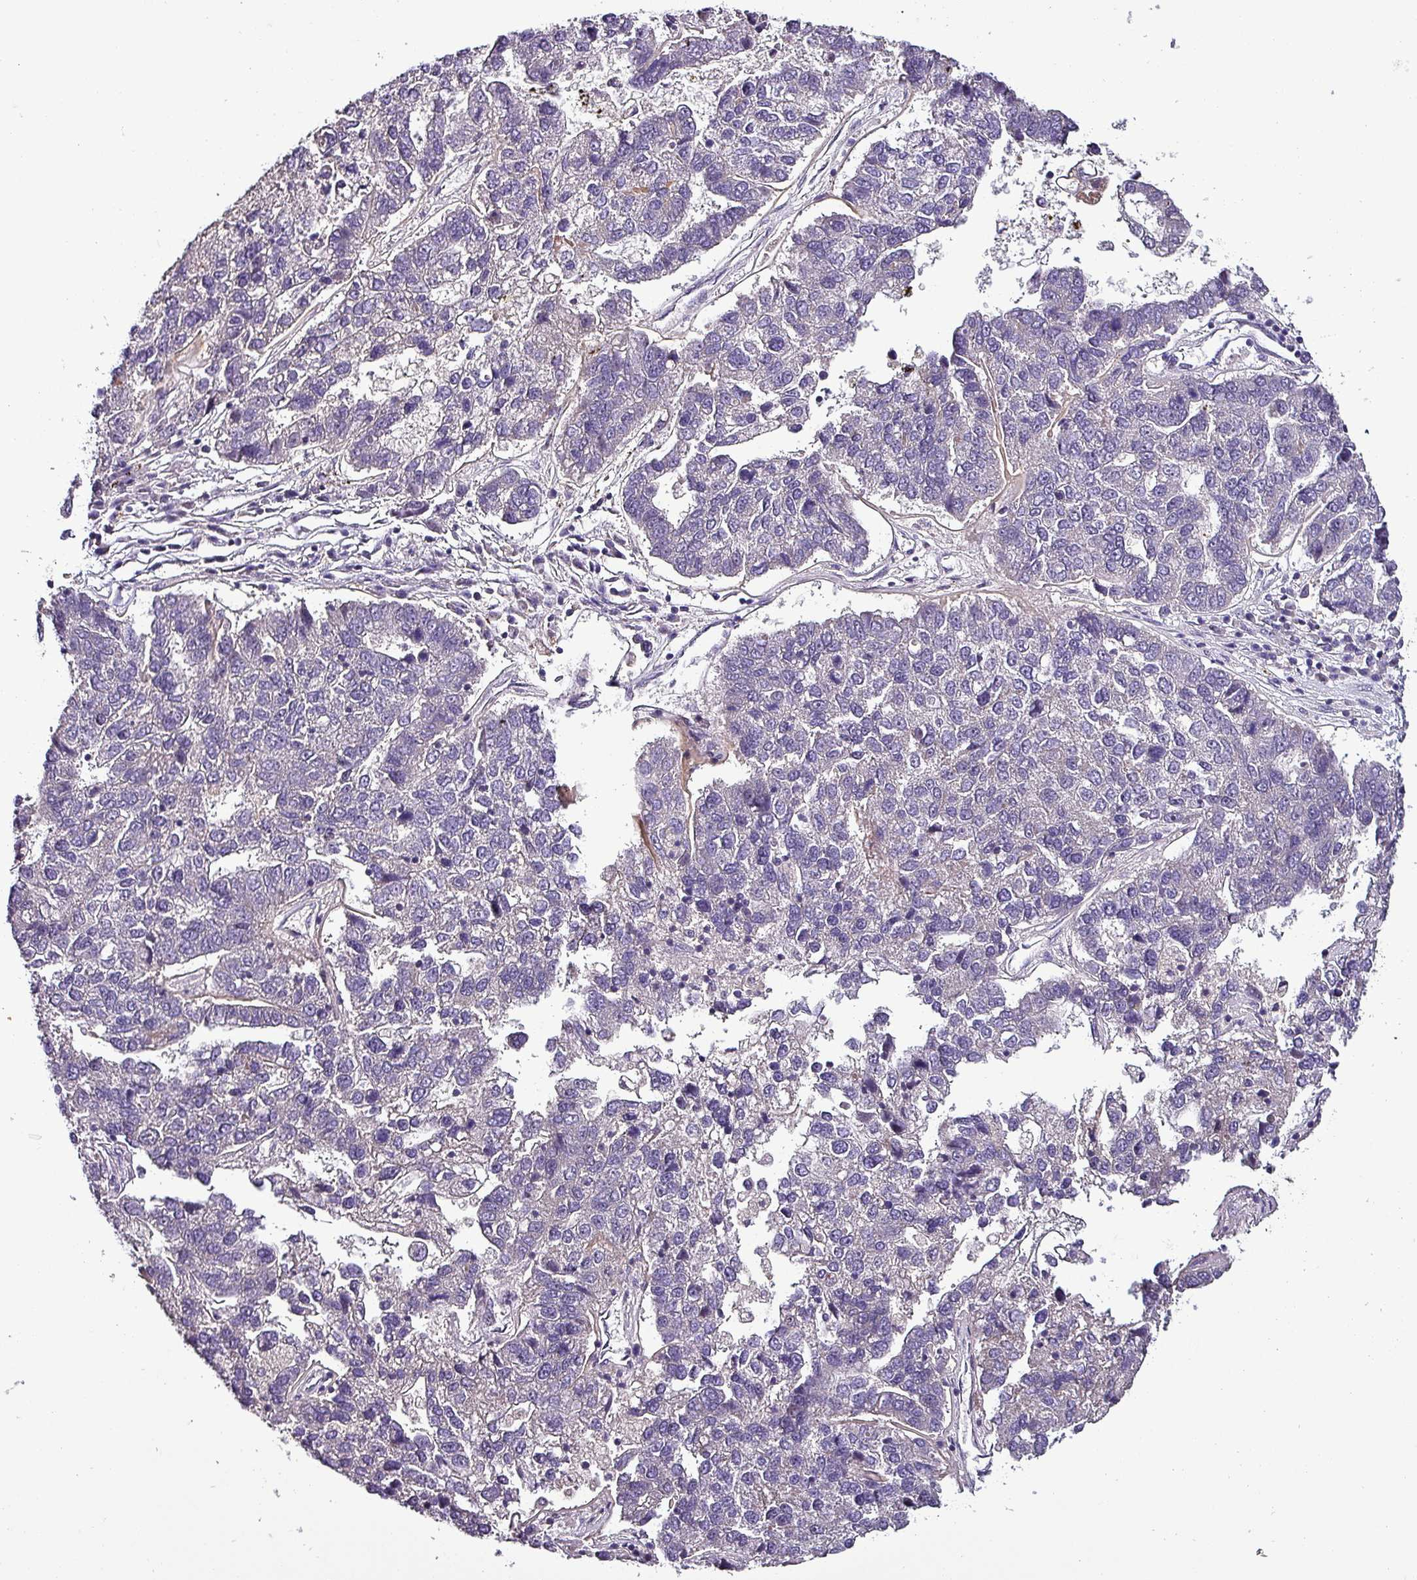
{"staining": {"intensity": "negative", "quantity": "none", "location": "none"}, "tissue": "pancreatic cancer", "cell_type": "Tumor cells", "image_type": "cancer", "snomed": [{"axis": "morphology", "description": "Adenocarcinoma, NOS"}, {"axis": "topography", "description": "Pancreas"}], "caption": "Pancreatic adenocarcinoma stained for a protein using IHC reveals no positivity tumor cells.", "gene": "GRAPL", "patient": {"sex": "female", "age": 61}}